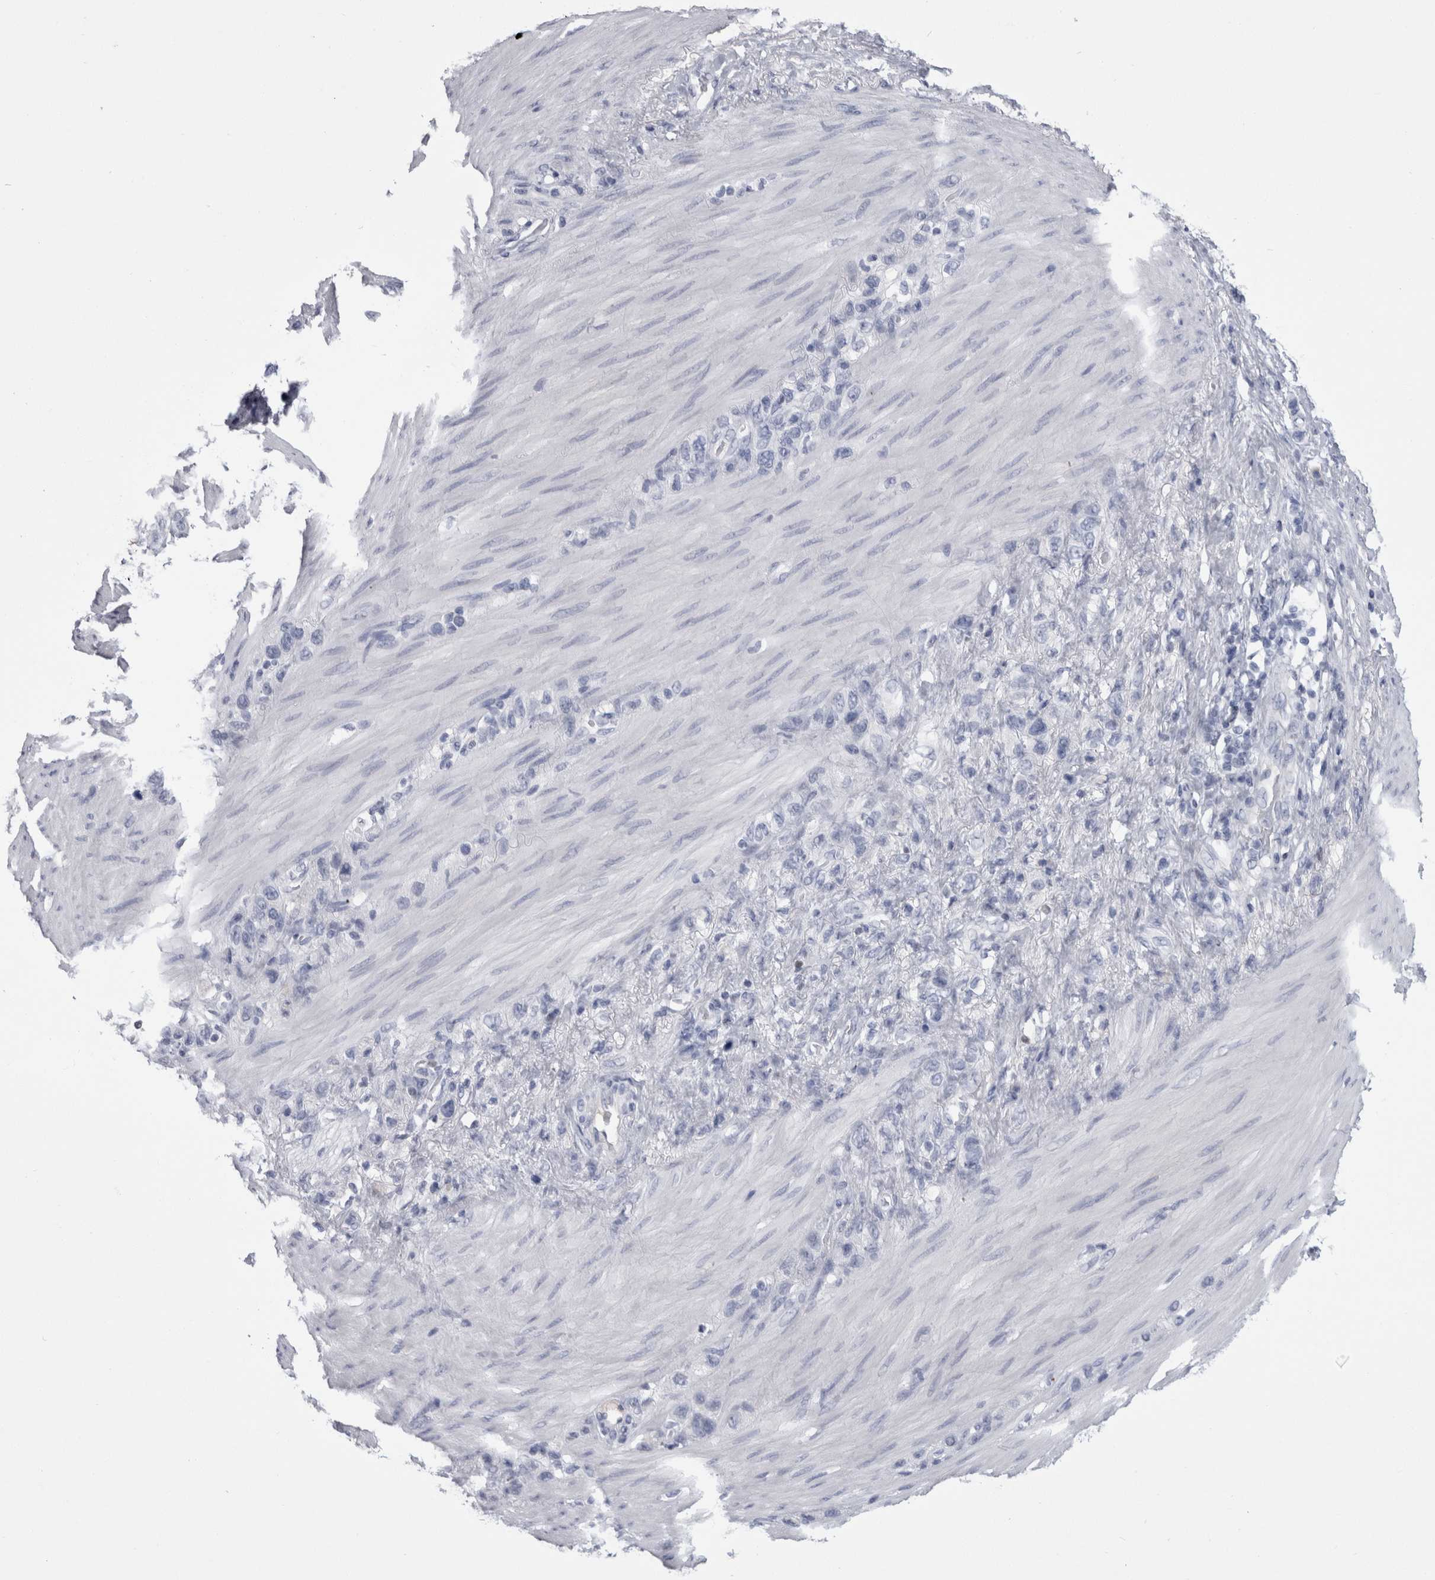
{"staining": {"intensity": "negative", "quantity": "none", "location": "none"}, "tissue": "stomach cancer", "cell_type": "Tumor cells", "image_type": "cancer", "snomed": [{"axis": "morphology", "description": "Adenocarcinoma, NOS"}, {"axis": "morphology", "description": "Adenocarcinoma, High grade"}, {"axis": "topography", "description": "Stomach, upper"}, {"axis": "topography", "description": "Stomach, lower"}], "caption": "IHC of human stomach cancer (adenocarcinoma) demonstrates no positivity in tumor cells.", "gene": "PAX5", "patient": {"sex": "female", "age": 65}}